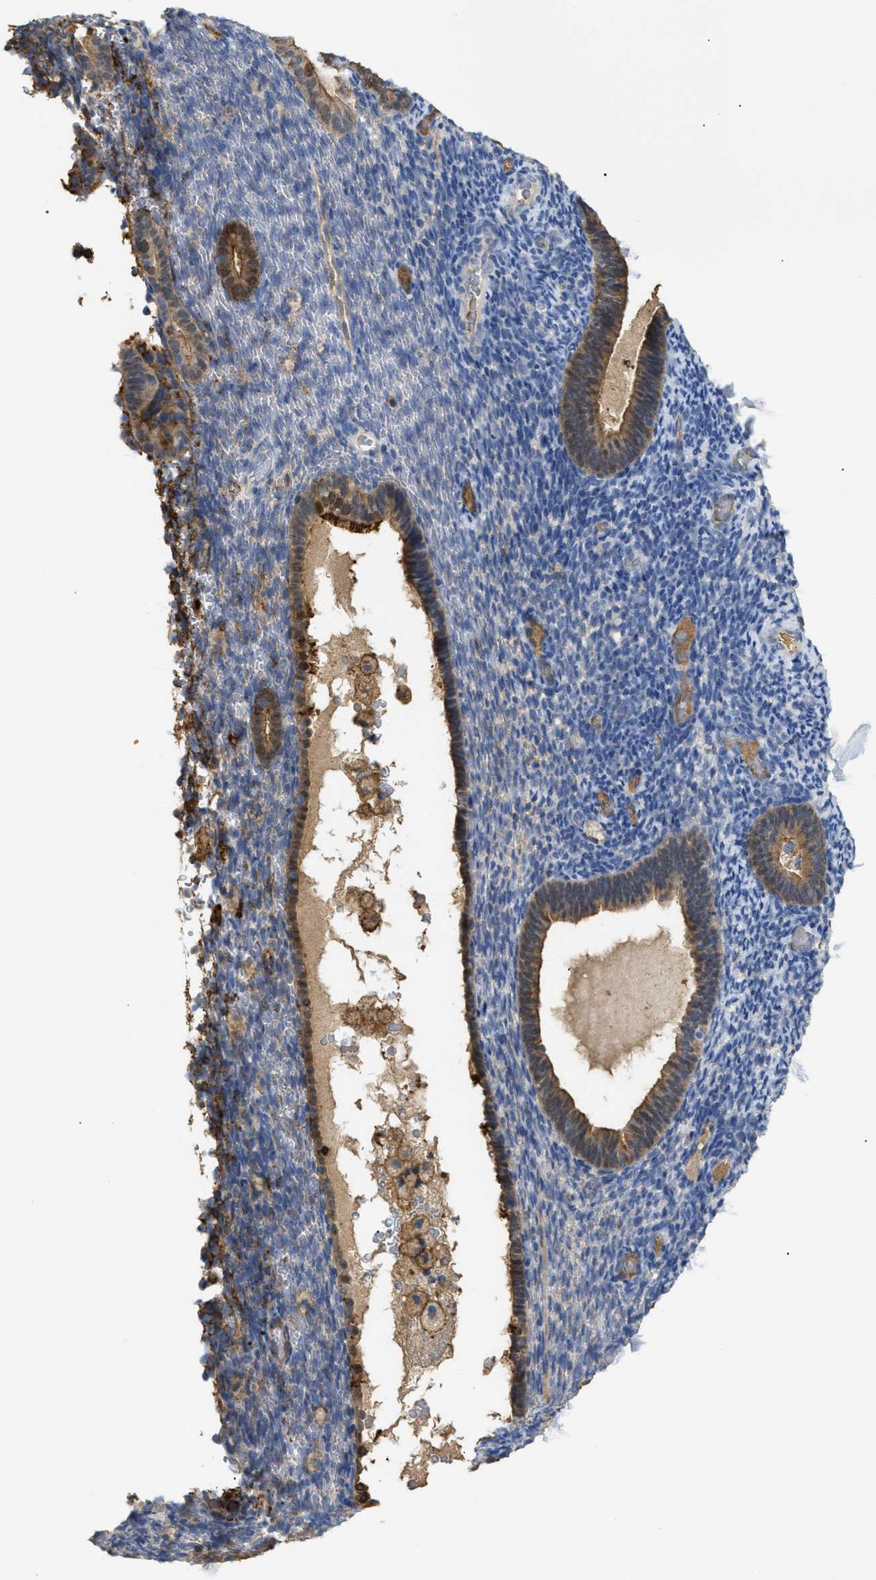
{"staining": {"intensity": "negative", "quantity": "none", "location": "none"}, "tissue": "endometrium", "cell_type": "Cells in endometrial stroma", "image_type": "normal", "snomed": [{"axis": "morphology", "description": "Normal tissue, NOS"}, {"axis": "topography", "description": "Endometrium"}], "caption": "Cells in endometrial stroma are negative for protein expression in benign human endometrium. Brightfield microscopy of immunohistochemistry stained with DAB (3,3'-diaminobenzidine) (brown) and hematoxylin (blue), captured at high magnification.", "gene": "ANXA4", "patient": {"sex": "female", "age": 51}}